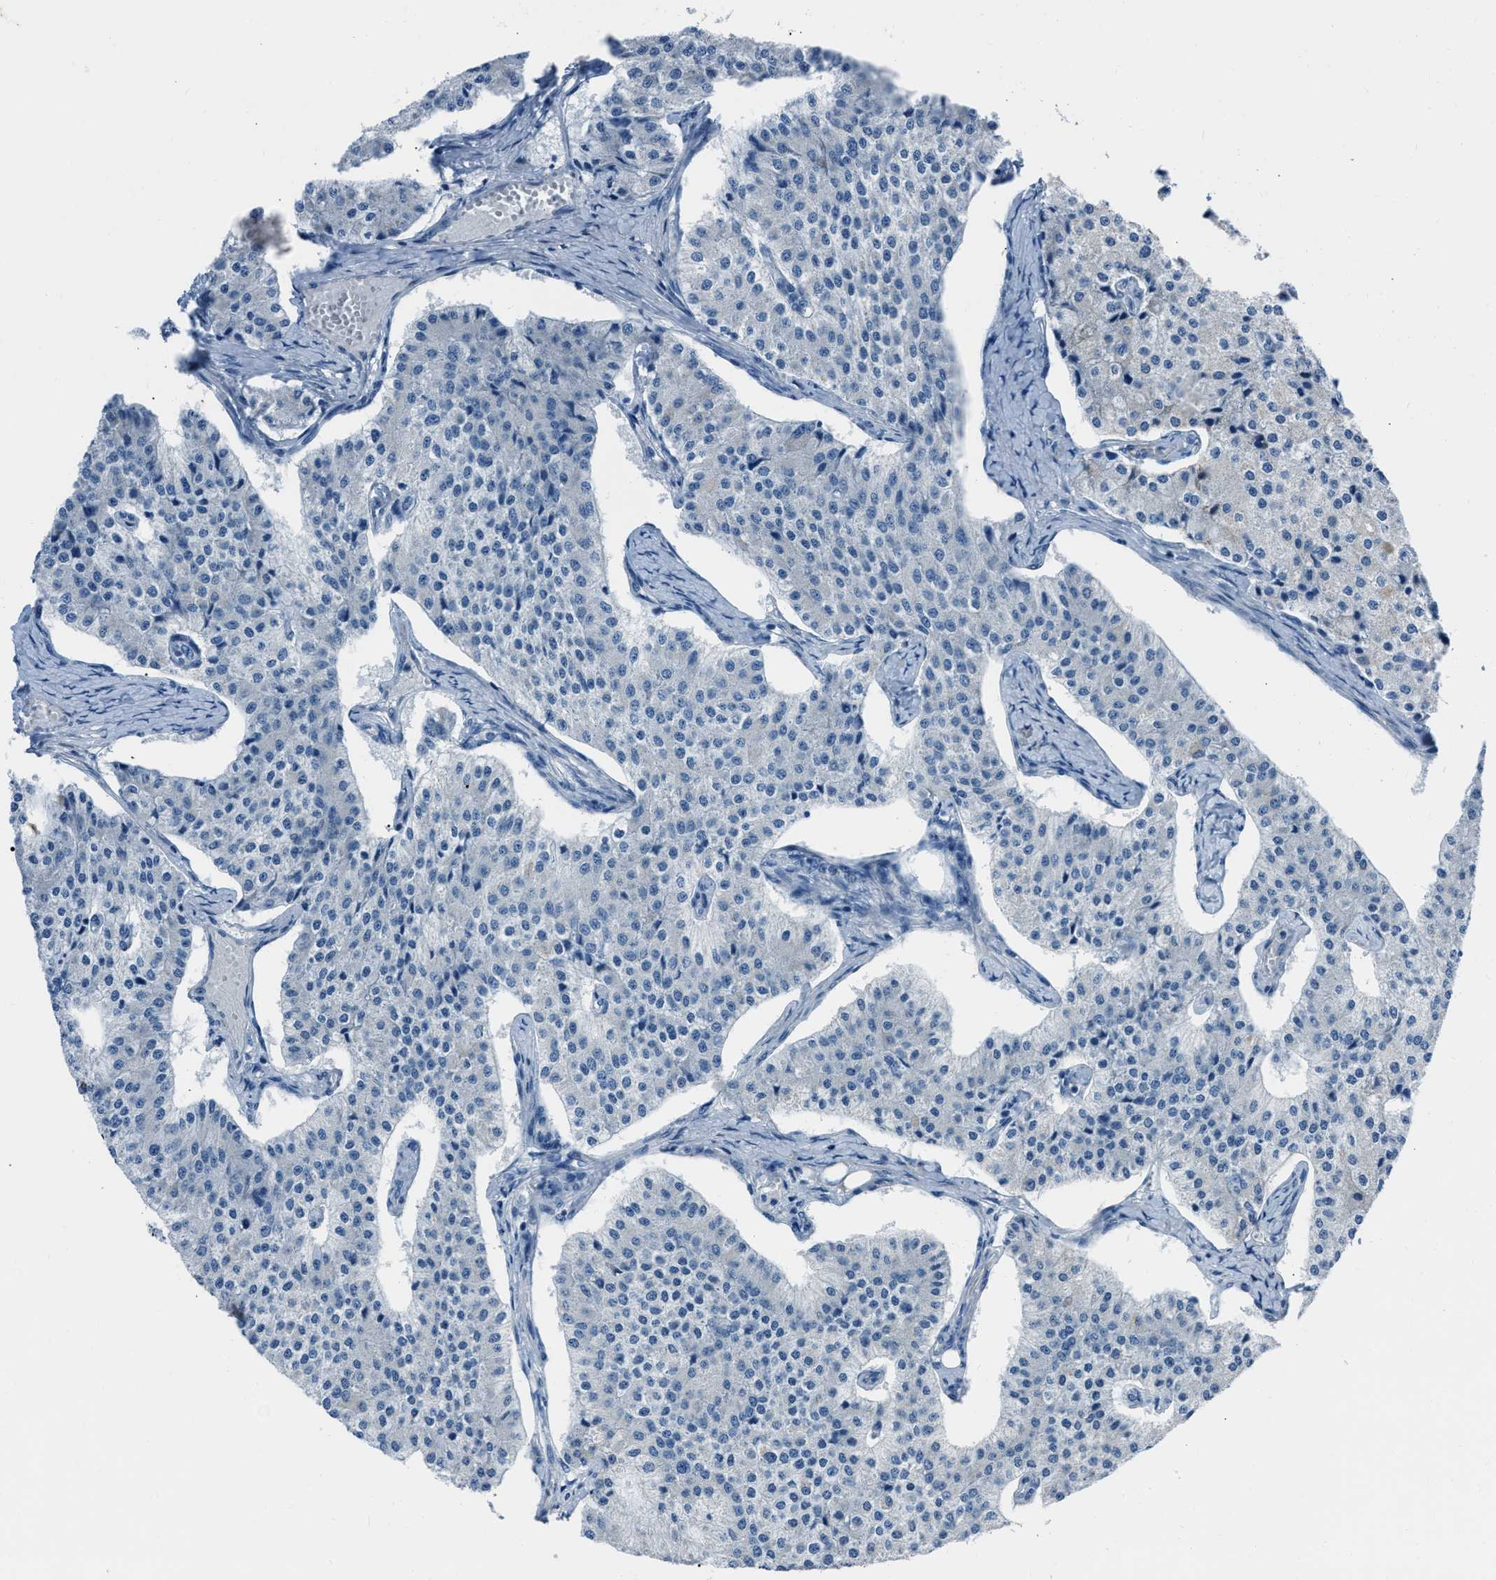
{"staining": {"intensity": "negative", "quantity": "none", "location": "none"}, "tissue": "carcinoid", "cell_type": "Tumor cells", "image_type": "cancer", "snomed": [{"axis": "morphology", "description": "Carcinoid, malignant, NOS"}, {"axis": "topography", "description": "Colon"}], "caption": "Immunohistochemistry (IHC) photomicrograph of neoplastic tissue: human carcinoid stained with DAB demonstrates no significant protein staining in tumor cells.", "gene": "SPATC1L", "patient": {"sex": "female", "age": 52}}